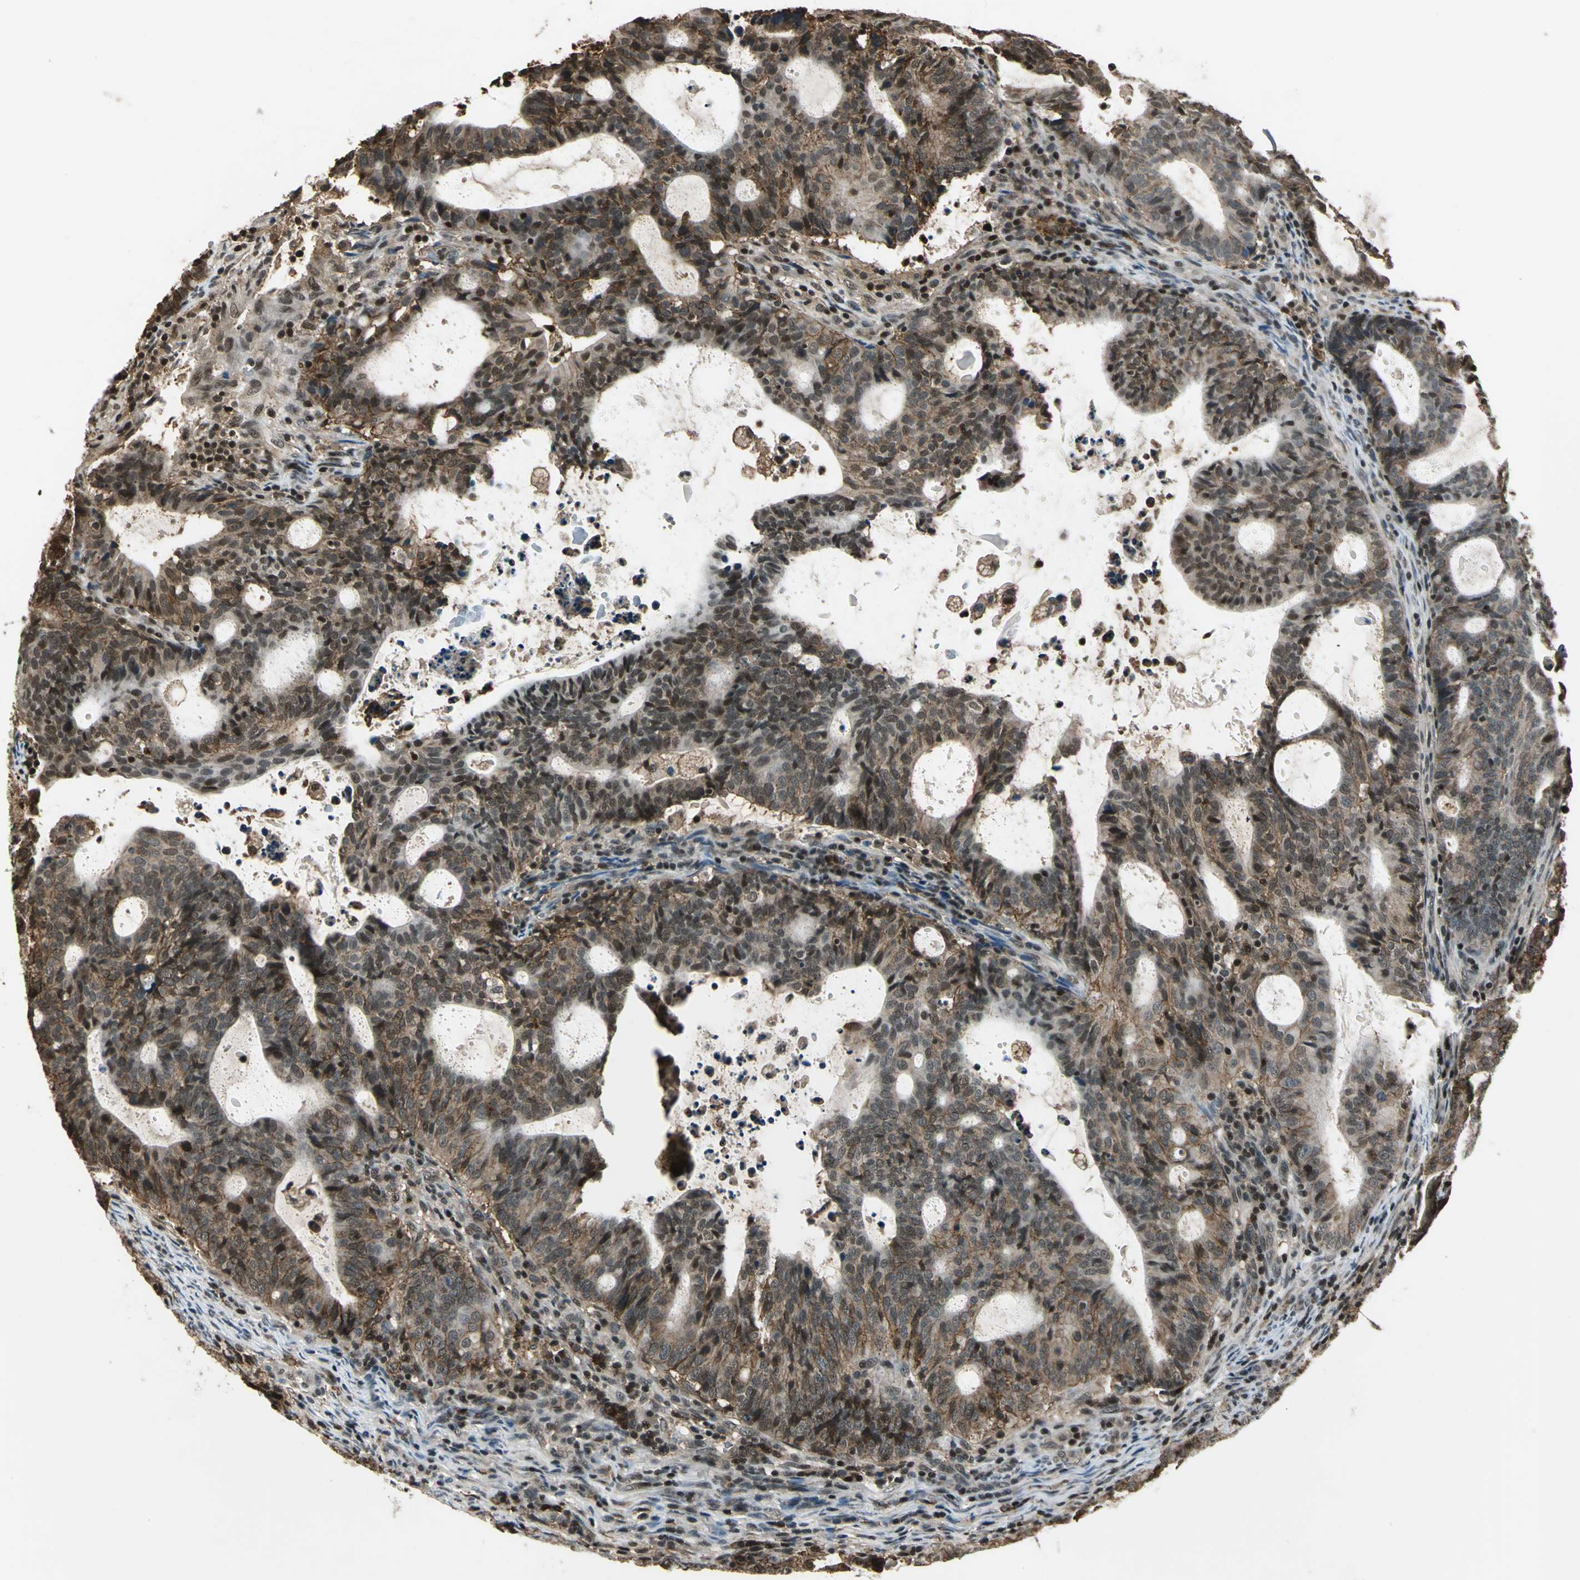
{"staining": {"intensity": "moderate", "quantity": ">75%", "location": "cytoplasmic/membranous,nuclear"}, "tissue": "endometrial cancer", "cell_type": "Tumor cells", "image_type": "cancer", "snomed": [{"axis": "morphology", "description": "Adenocarcinoma, NOS"}, {"axis": "topography", "description": "Uterus"}], "caption": "A brown stain shows moderate cytoplasmic/membranous and nuclear expression of a protein in endometrial cancer (adenocarcinoma) tumor cells.", "gene": "NR2C2", "patient": {"sex": "female", "age": 83}}